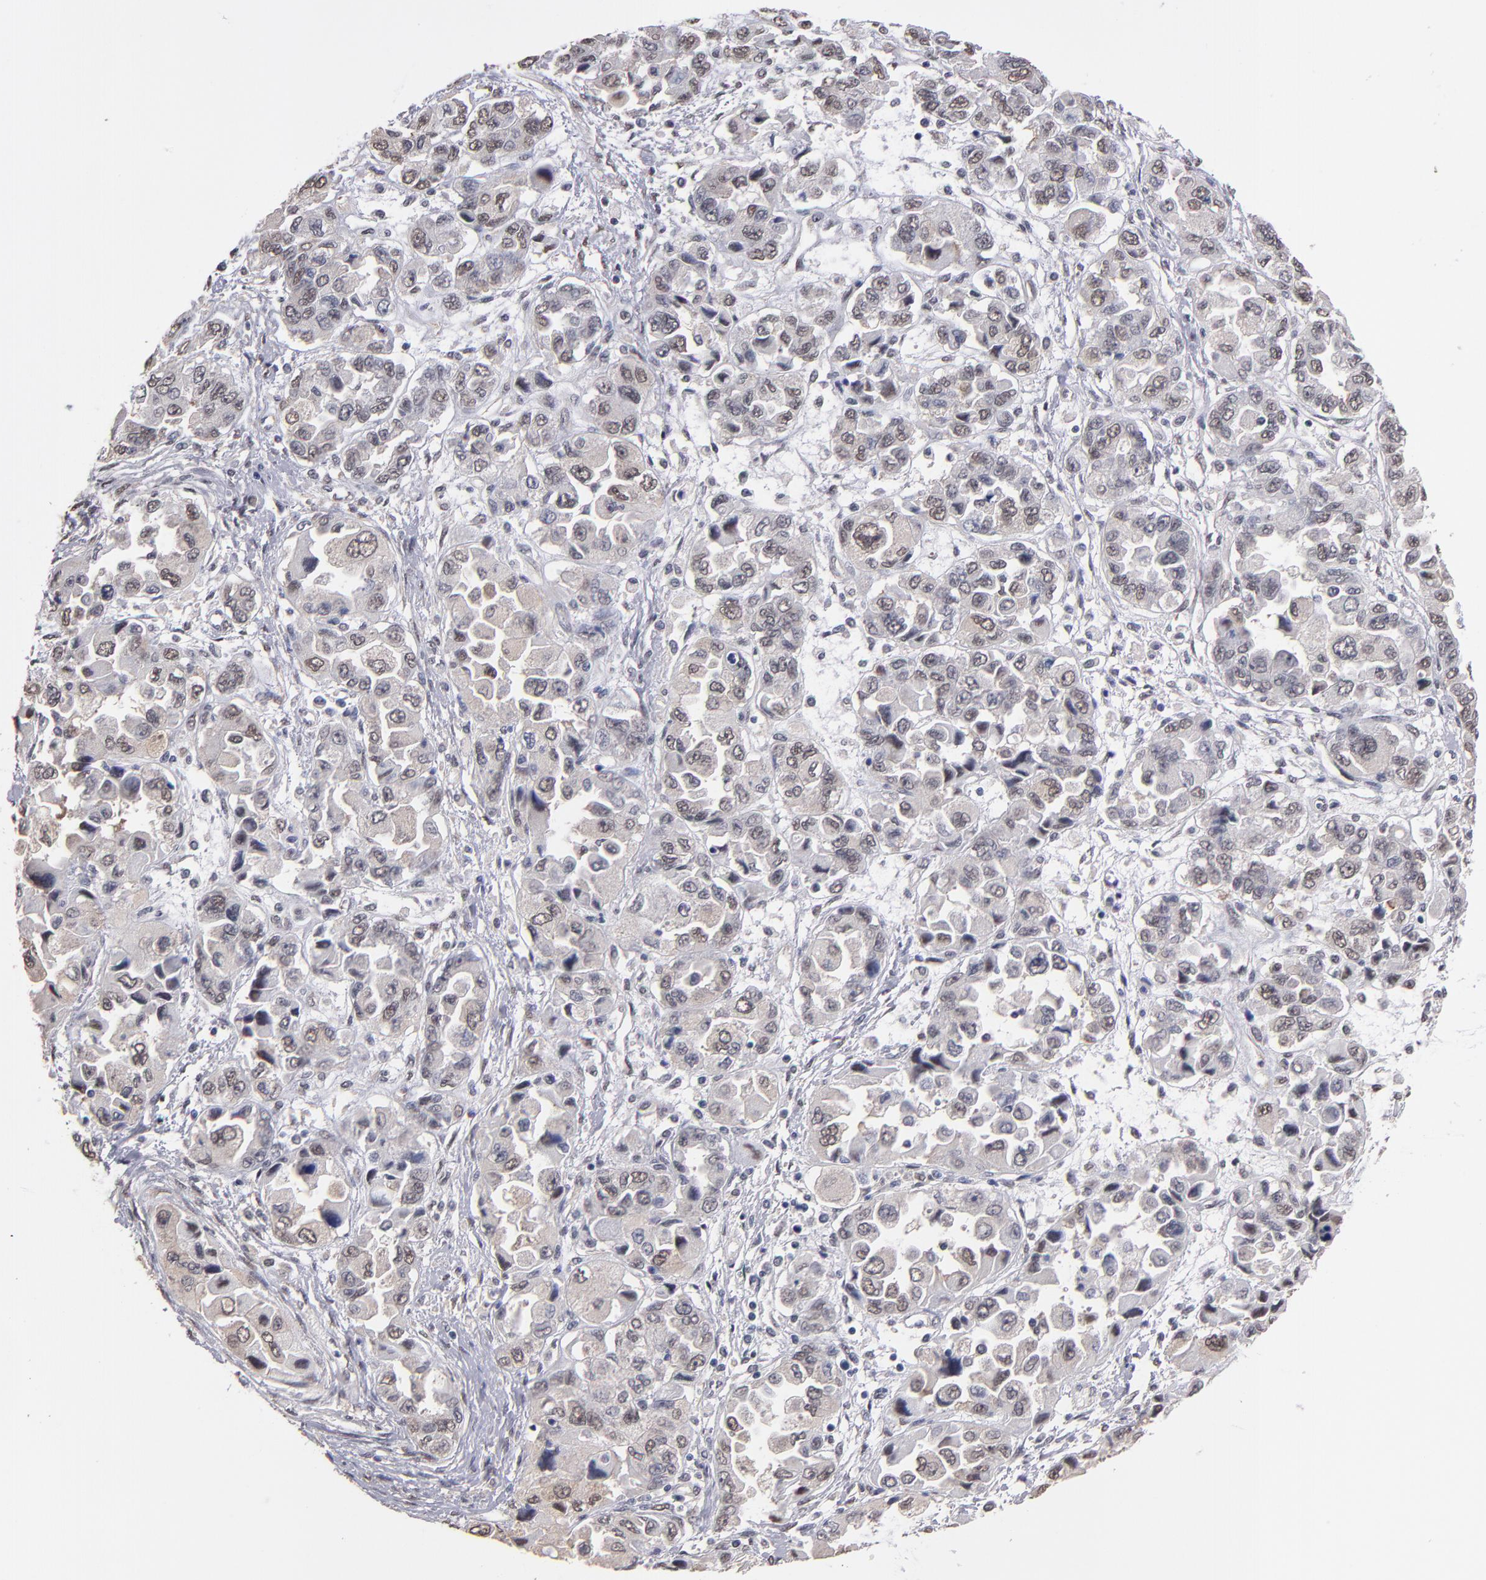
{"staining": {"intensity": "weak", "quantity": ">75%", "location": "nuclear"}, "tissue": "ovarian cancer", "cell_type": "Tumor cells", "image_type": "cancer", "snomed": [{"axis": "morphology", "description": "Cystadenocarcinoma, serous, NOS"}, {"axis": "topography", "description": "Ovary"}], "caption": "IHC of human ovarian cancer (serous cystadenocarcinoma) exhibits low levels of weak nuclear positivity in approximately >75% of tumor cells.", "gene": "PSMD10", "patient": {"sex": "female", "age": 84}}